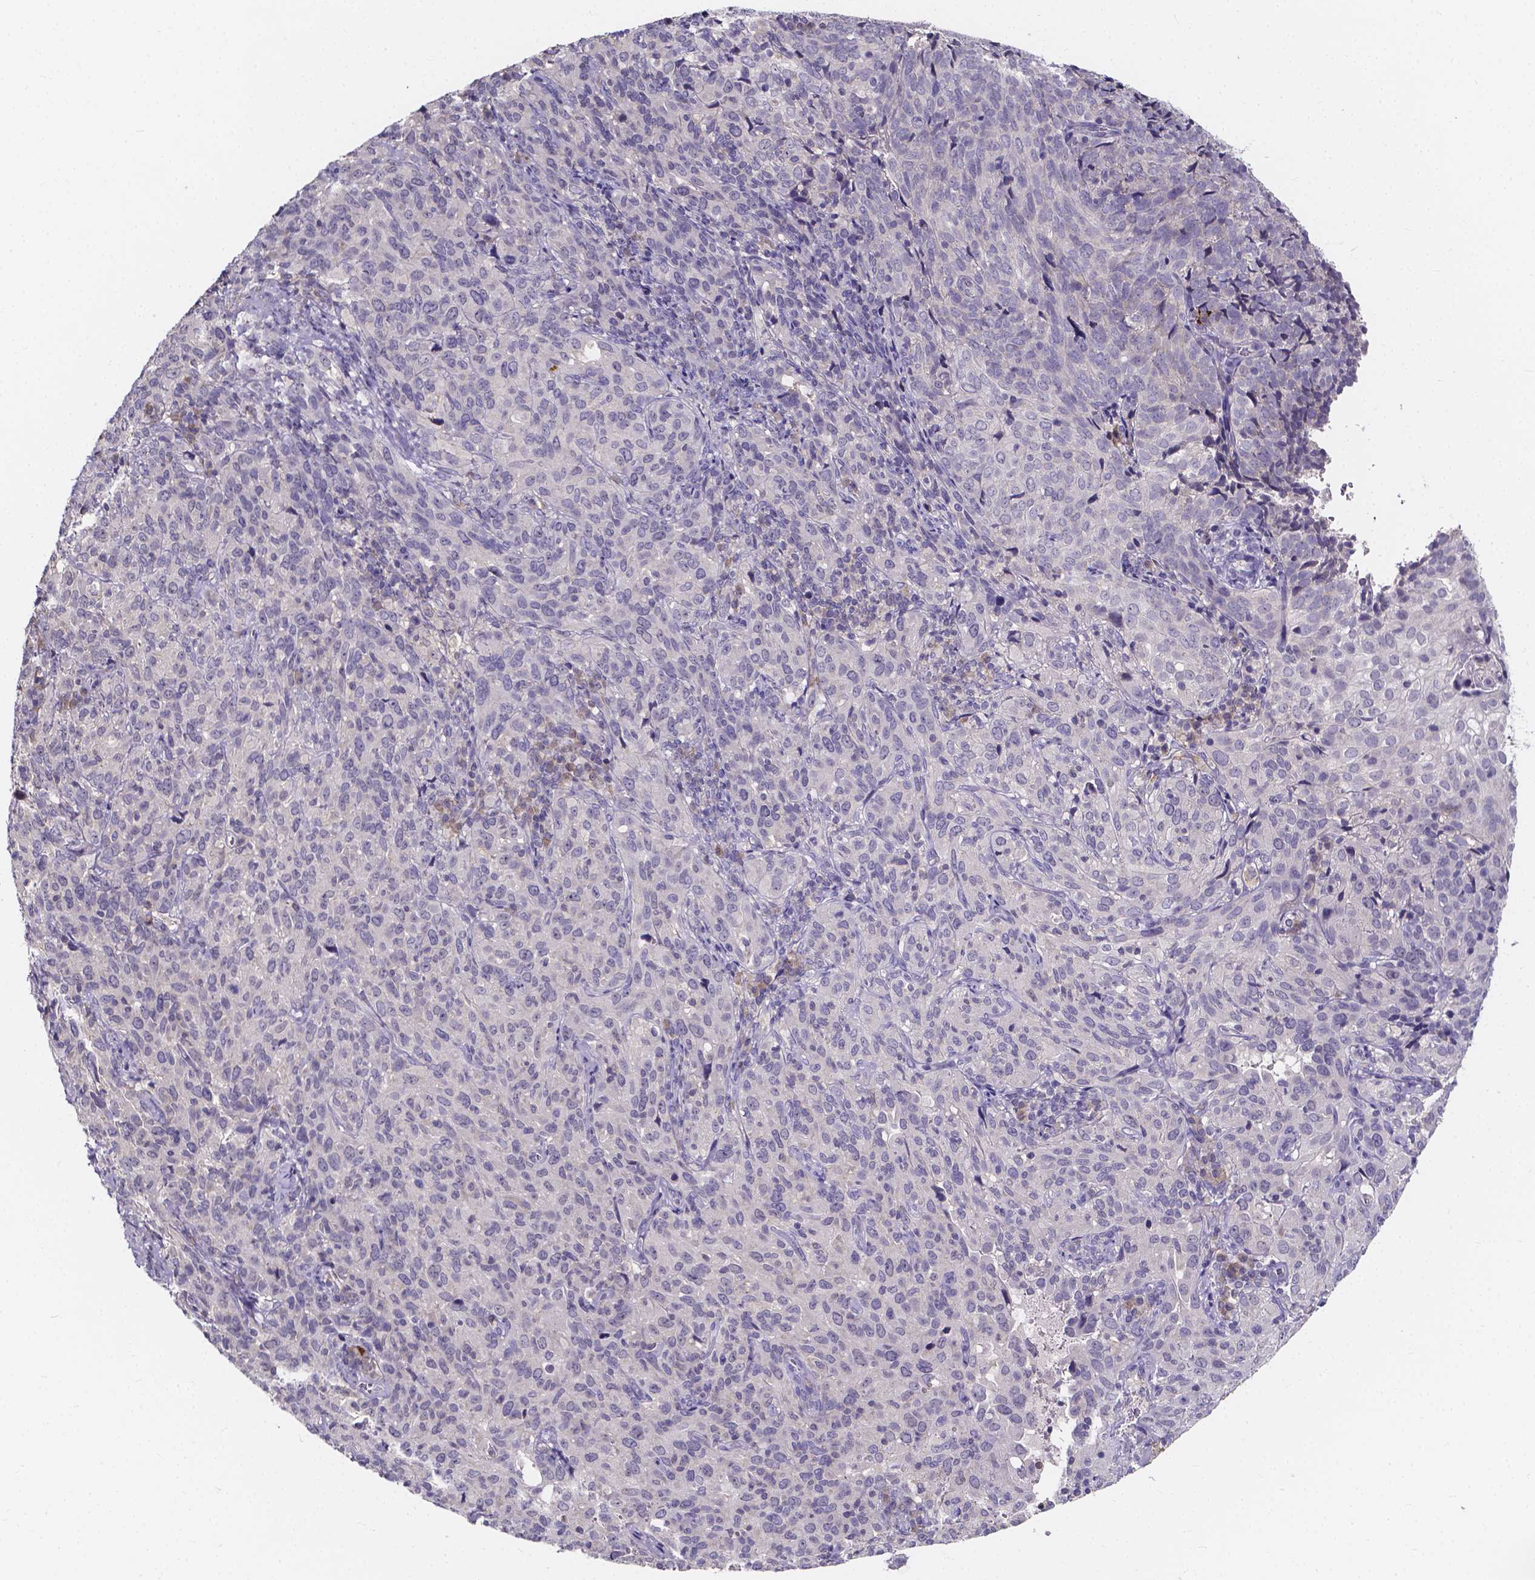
{"staining": {"intensity": "negative", "quantity": "none", "location": "none"}, "tissue": "cervical cancer", "cell_type": "Tumor cells", "image_type": "cancer", "snomed": [{"axis": "morphology", "description": "Squamous cell carcinoma, NOS"}, {"axis": "topography", "description": "Cervix"}], "caption": "Cervical cancer (squamous cell carcinoma) was stained to show a protein in brown. There is no significant staining in tumor cells. Nuclei are stained in blue.", "gene": "SPOCD1", "patient": {"sex": "female", "age": 51}}